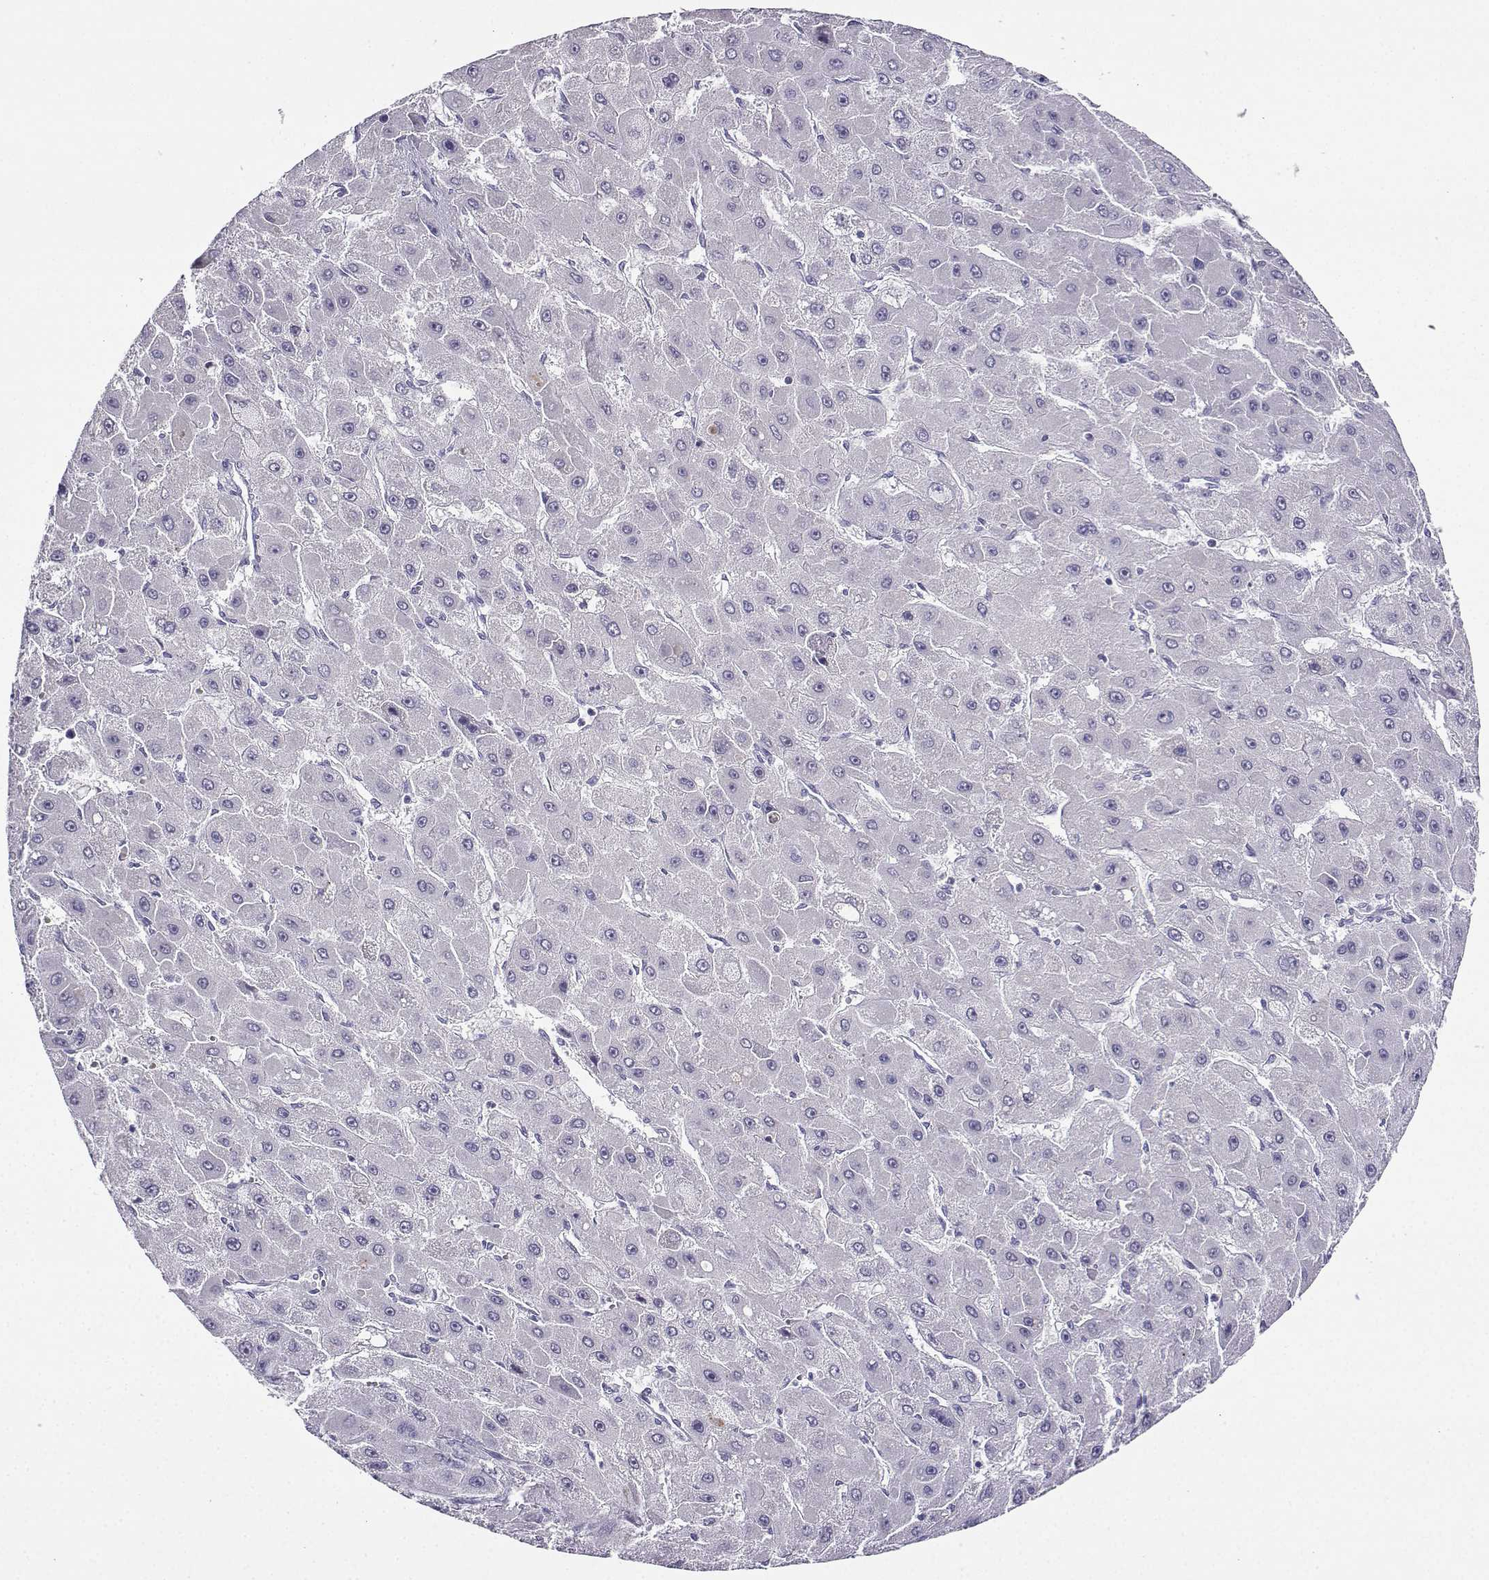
{"staining": {"intensity": "negative", "quantity": "none", "location": "none"}, "tissue": "liver cancer", "cell_type": "Tumor cells", "image_type": "cancer", "snomed": [{"axis": "morphology", "description": "Carcinoma, Hepatocellular, NOS"}, {"axis": "topography", "description": "Liver"}], "caption": "A photomicrograph of human liver cancer (hepatocellular carcinoma) is negative for staining in tumor cells.", "gene": "LINGO1", "patient": {"sex": "female", "age": 25}}